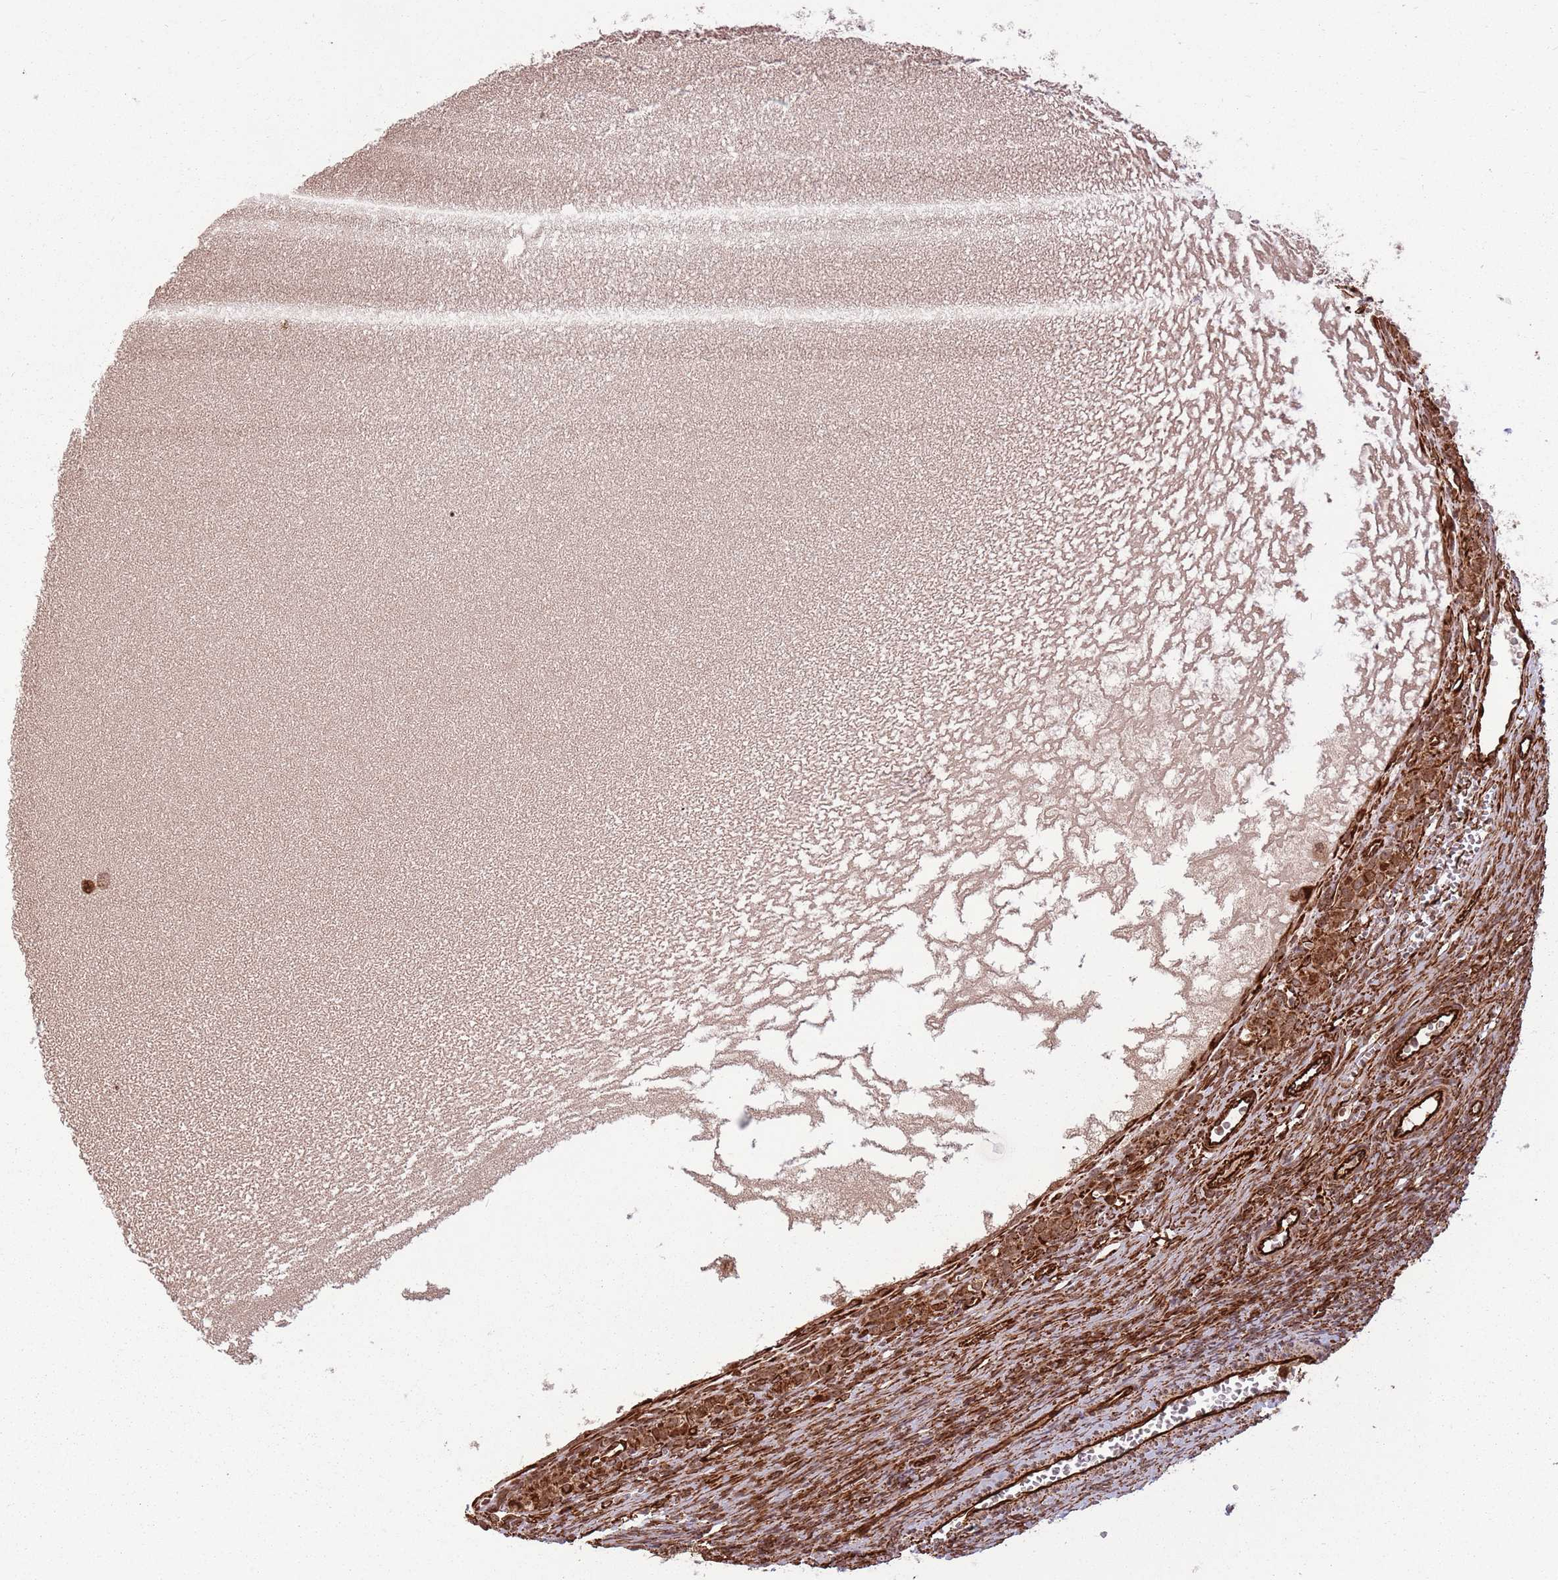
{"staining": {"intensity": "moderate", "quantity": ">75%", "location": "cytoplasmic/membranous,nuclear"}, "tissue": "ovary", "cell_type": "Ovarian stroma cells", "image_type": "normal", "snomed": [{"axis": "morphology", "description": "Normal tissue, NOS"}, {"axis": "topography", "description": "Ovary"}], "caption": "Ovary stained for a protein demonstrates moderate cytoplasmic/membranous,nuclear positivity in ovarian stroma cells. (DAB IHC, brown staining for protein, blue staining for nuclei).", "gene": "ADAMTS3", "patient": {"sex": "female", "age": 39}}